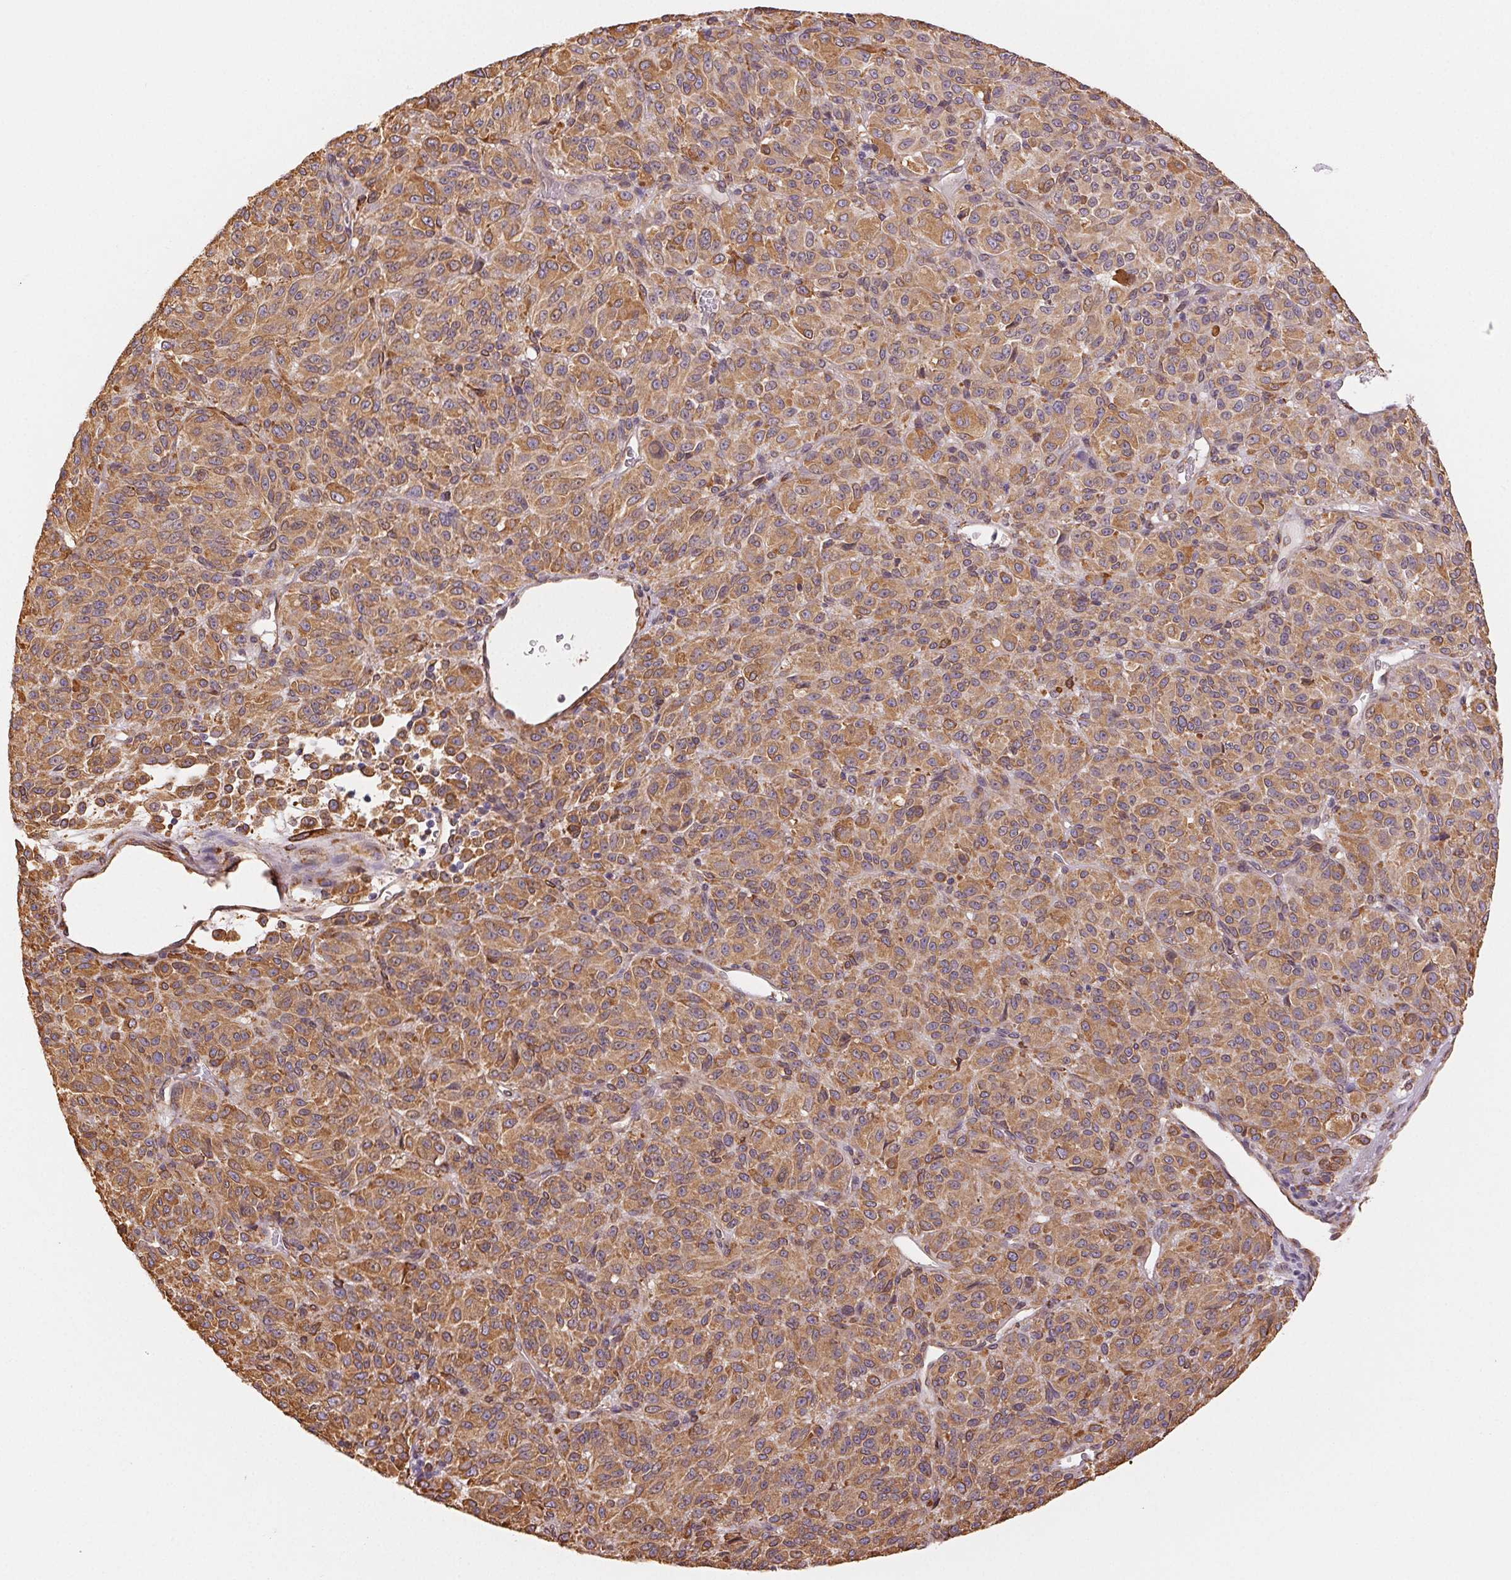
{"staining": {"intensity": "moderate", "quantity": ">75%", "location": "cytoplasmic/membranous"}, "tissue": "melanoma", "cell_type": "Tumor cells", "image_type": "cancer", "snomed": [{"axis": "morphology", "description": "Malignant melanoma, Metastatic site"}, {"axis": "topography", "description": "Brain"}], "caption": "Brown immunohistochemical staining in human melanoma exhibits moderate cytoplasmic/membranous staining in approximately >75% of tumor cells. Immunohistochemistry stains the protein in brown and the nuclei are stained blue.", "gene": "RCN3", "patient": {"sex": "female", "age": 56}}